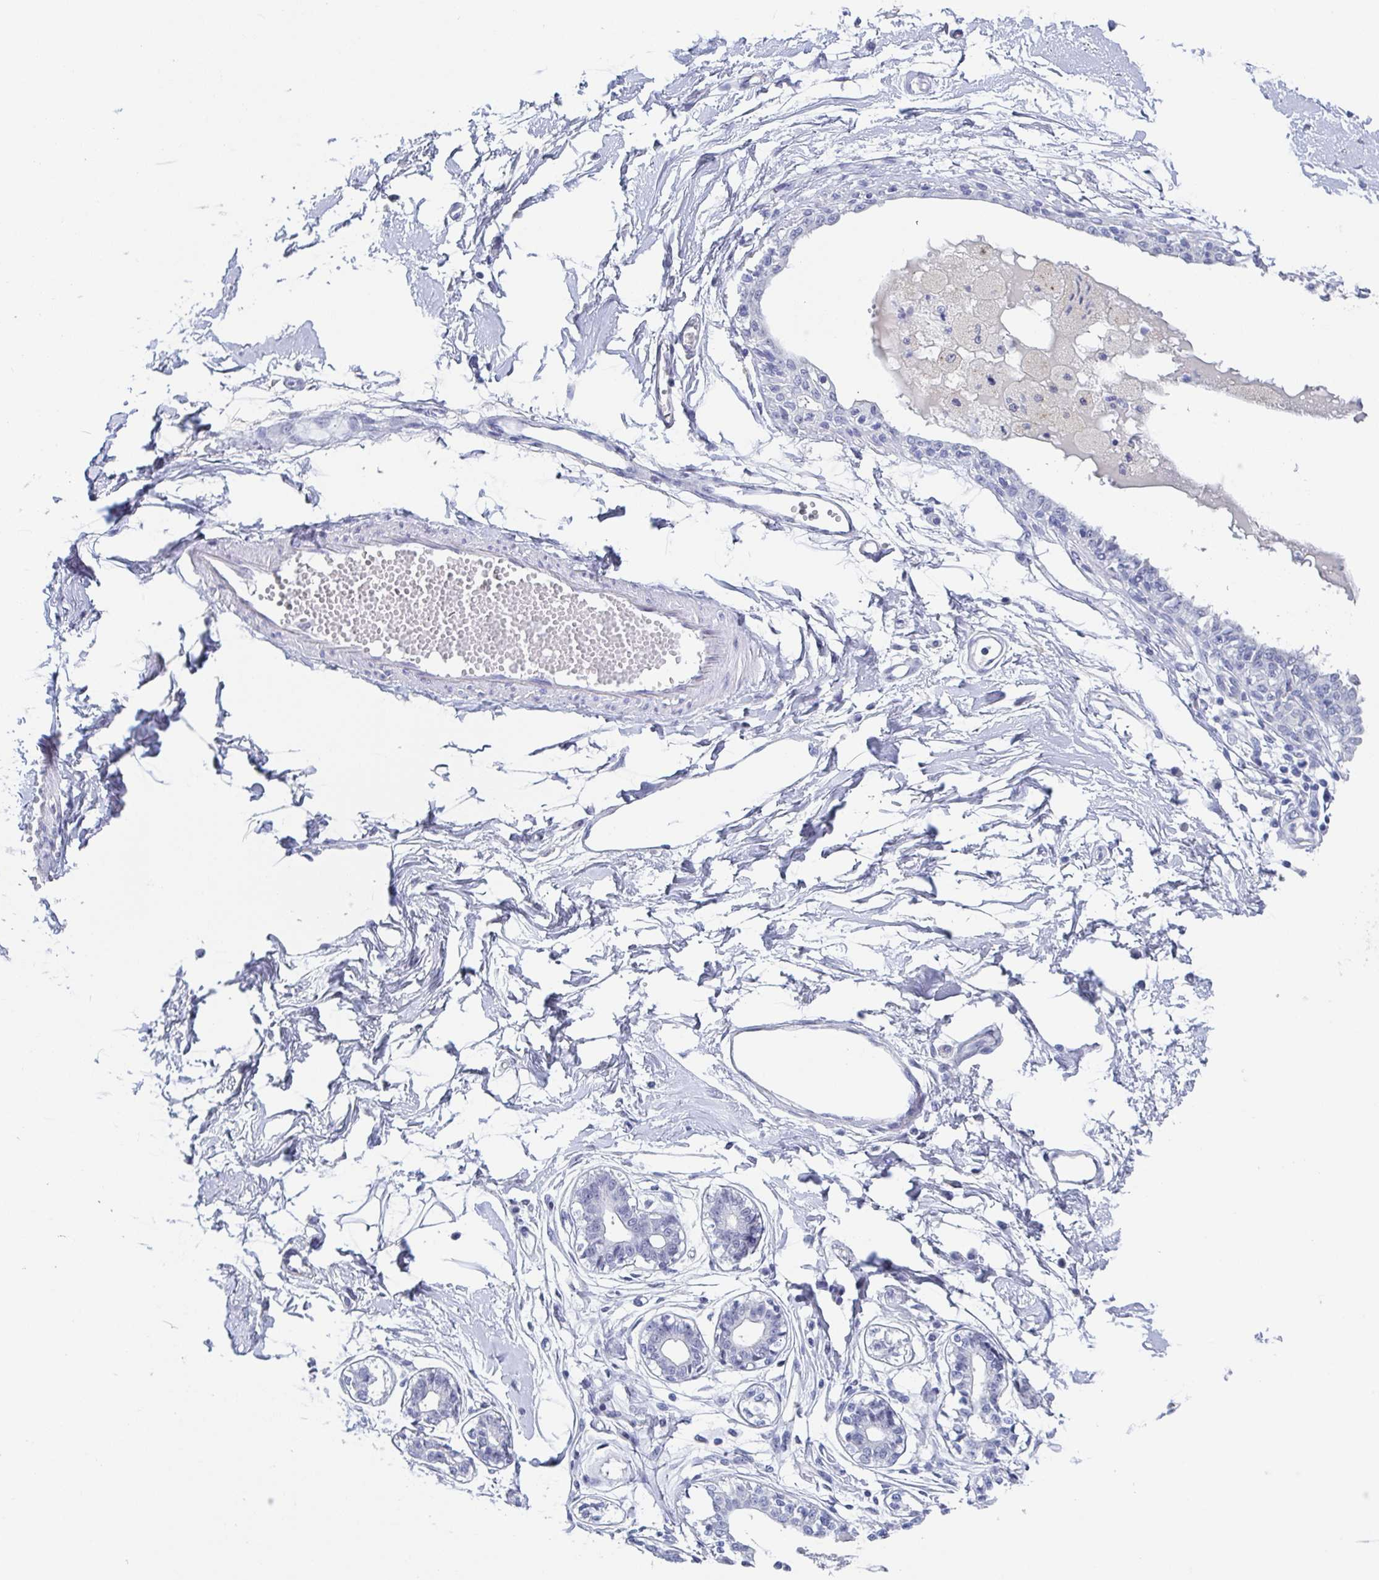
{"staining": {"intensity": "negative", "quantity": "none", "location": "none"}, "tissue": "breast", "cell_type": "Adipocytes", "image_type": "normal", "snomed": [{"axis": "morphology", "description": "Normal tissue, NOS"}, {"axis": "topography", "description": "Breast"}], "caption": "This is a histopathology image of immunohistochemistry (IHC) staining of benign breast, which shows no positivity in adipocytes. Brightfield microscopy of immunohistochemistry (IHC) stained with DAB (brown) and hematoxylin (blue), captured at high magnification.", "gene": "REG4", "patient": {"sex": "female", "age": 45}}